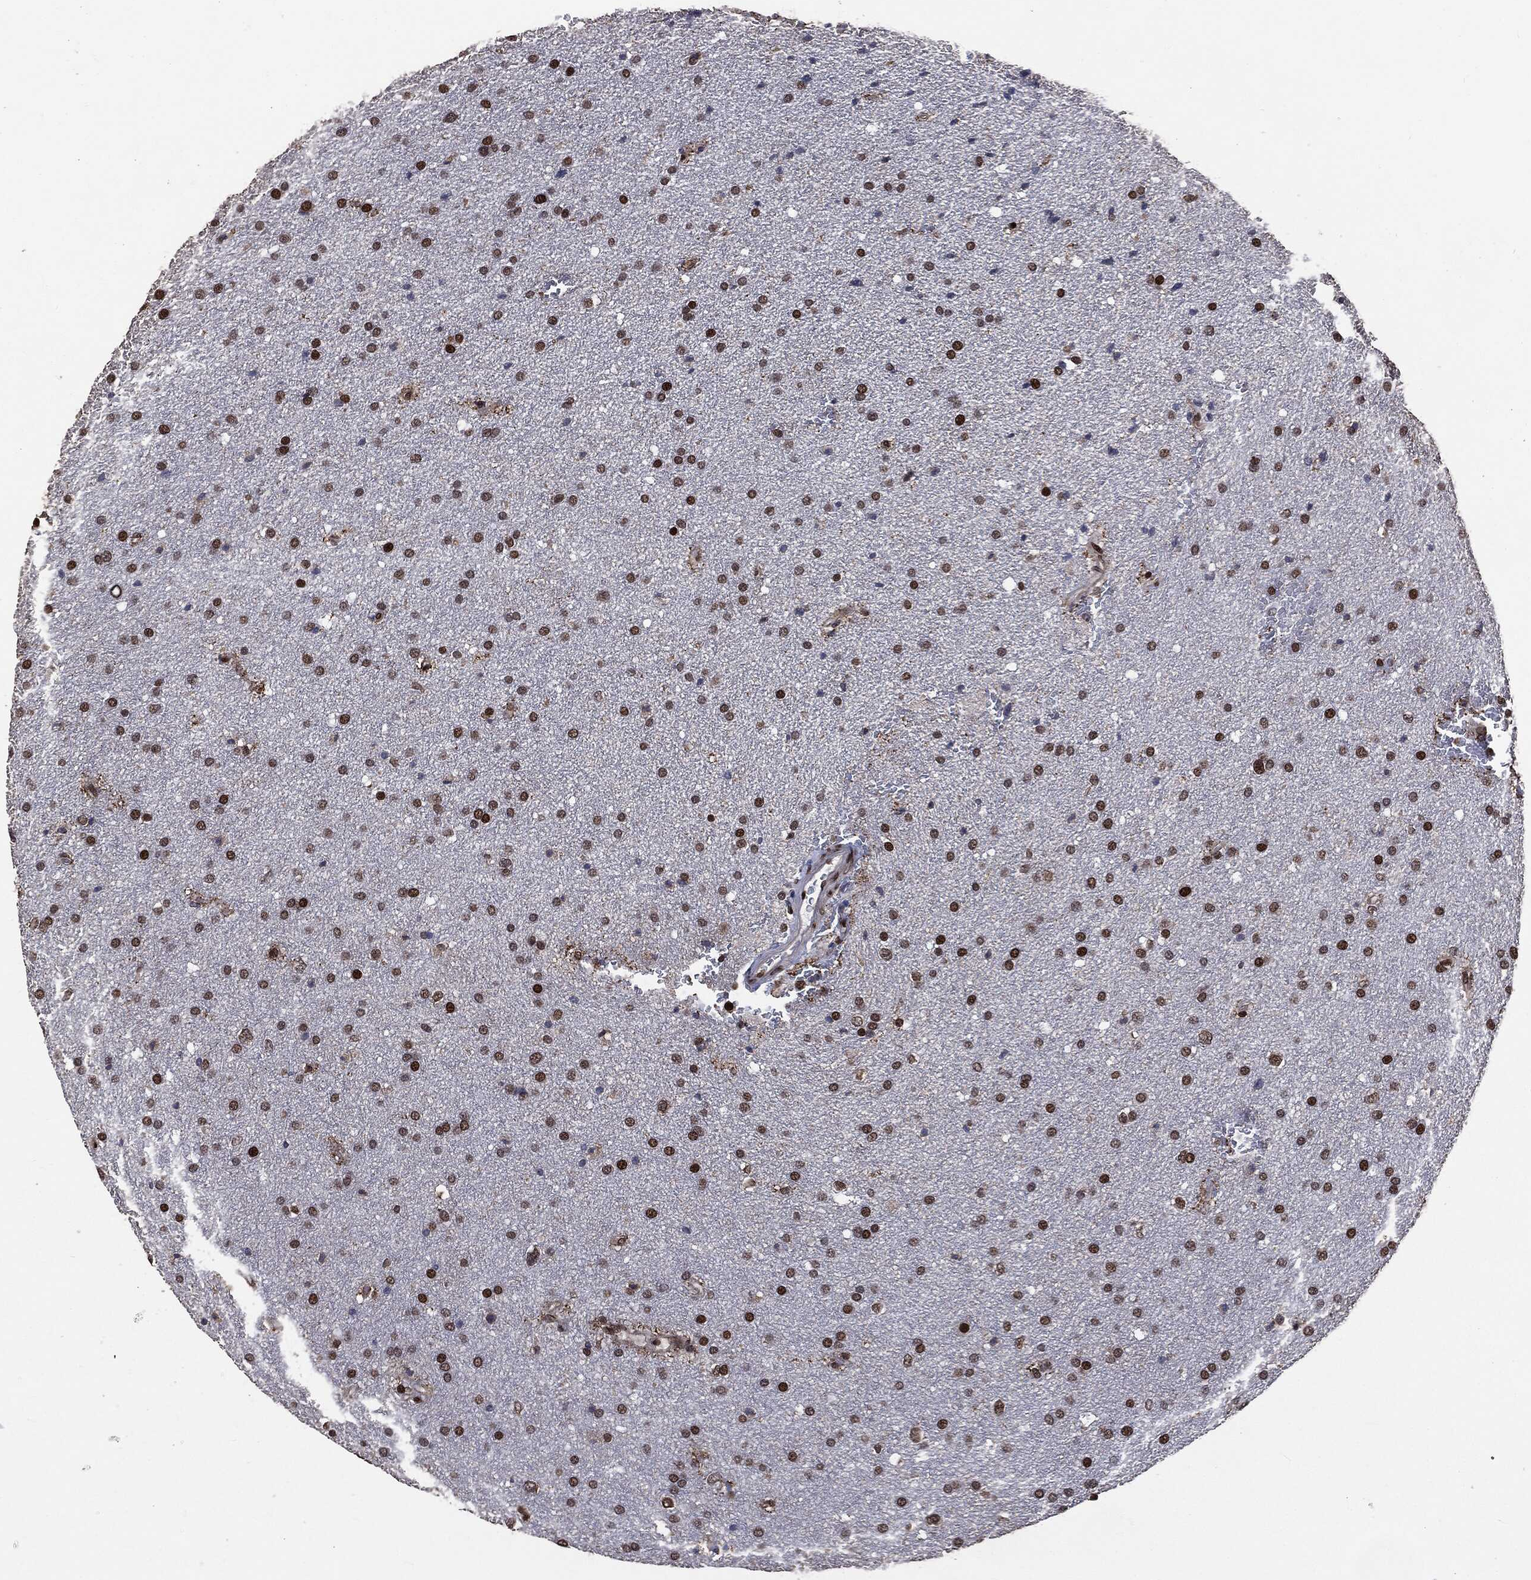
{"staining": {"intensity": "strong", "quantity": "25%-75%", "location": "nuclear"}, "tissue": "glioma", "cell_type": "Tumor cells", "image_type": "cancer", "snomed": [{"axis": "morphology", "description": "Glioma, malignant, Low grade"}, {"axis": "topography", "description": "Brain"}], "caption": "Immunohistochemistry (IHC) micrograph of neoplastic tissue: glioma stained using IHC exhibits high levels of strong protein expression localized specifically in the nuclear of tumor cells, appearing as a nuclear brown color.", "gene": "DVL2", "patient": {"sex": "female", "age": 37}}